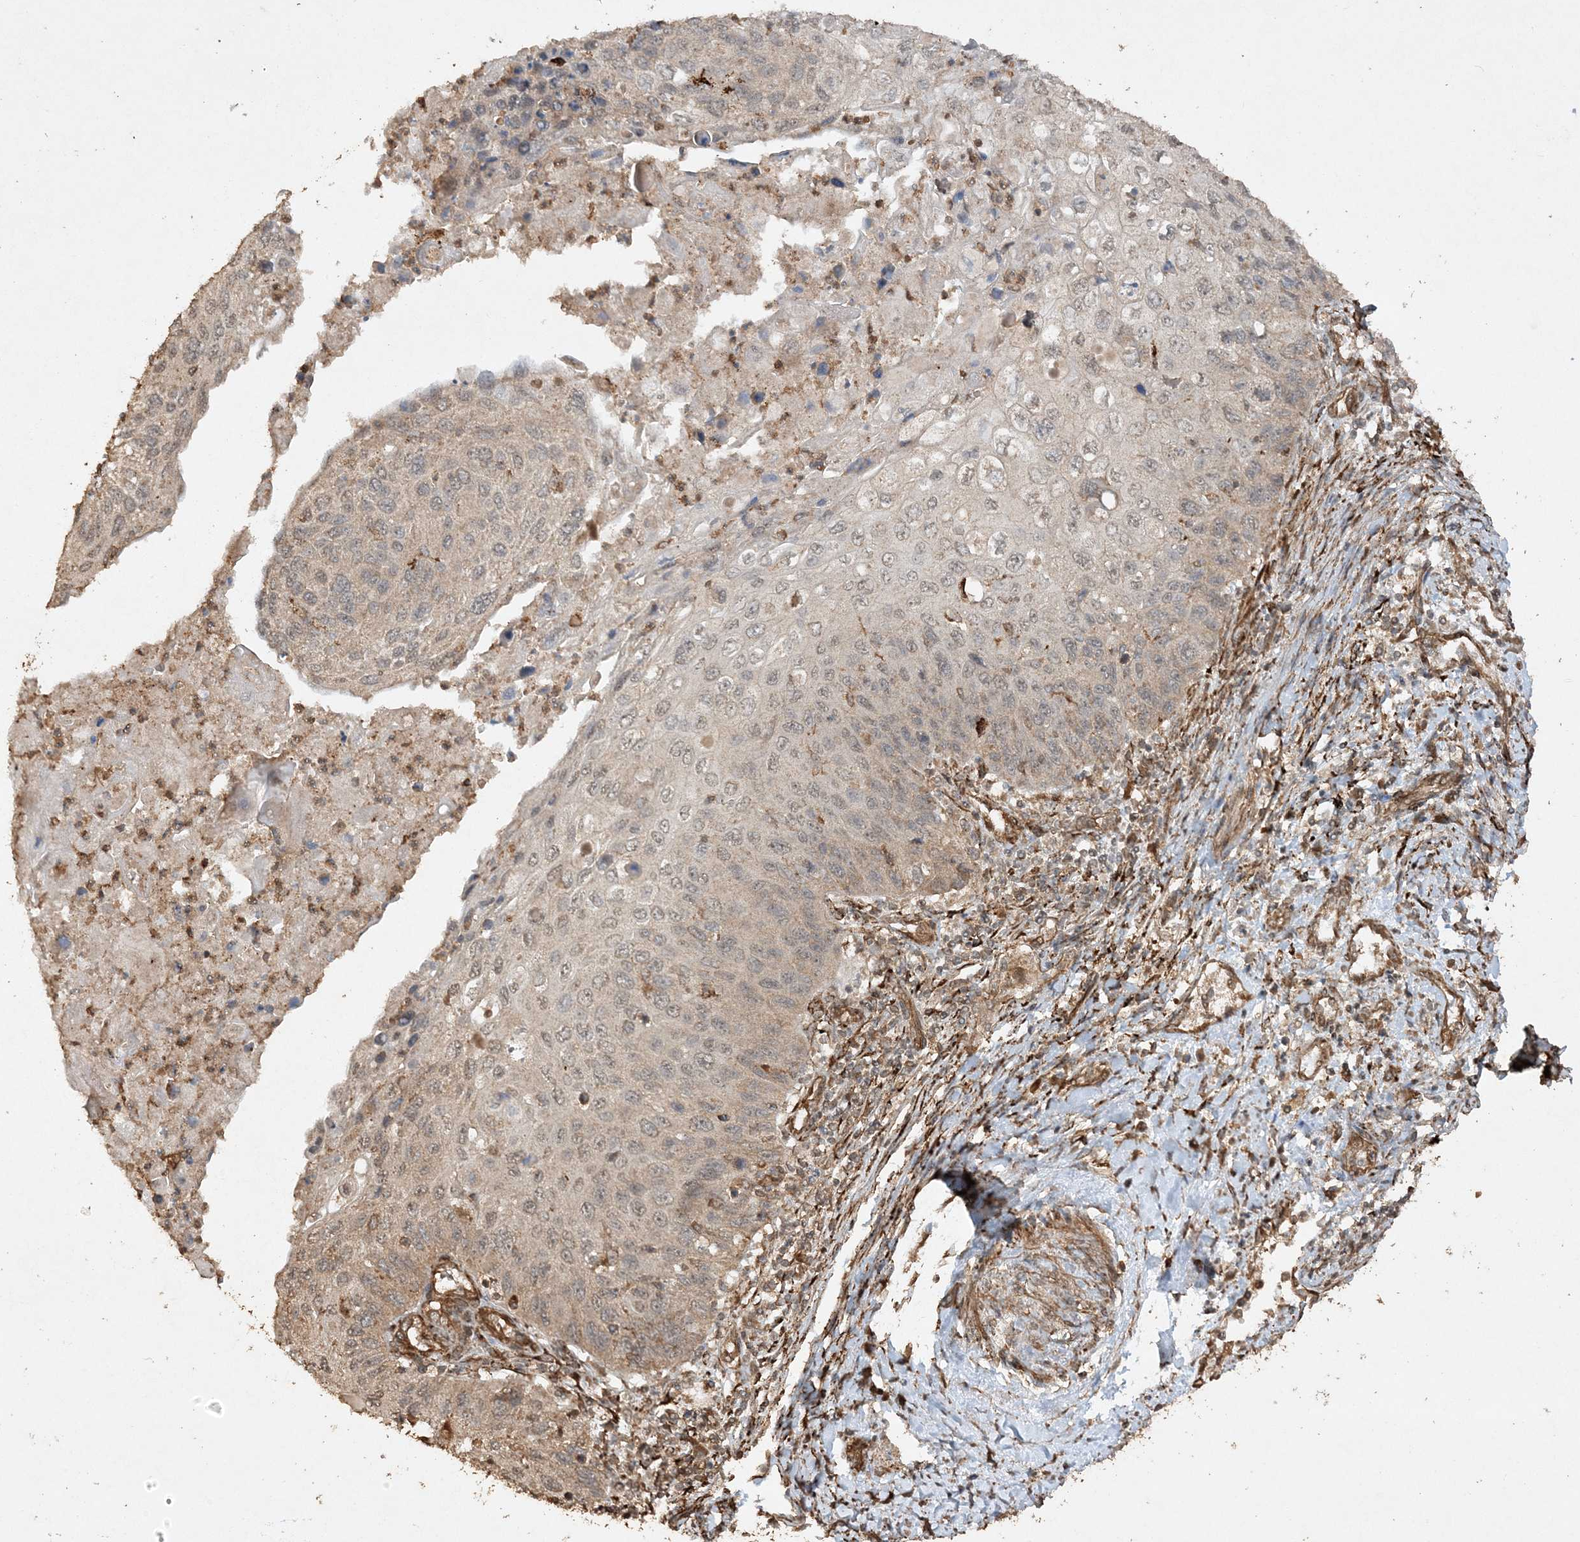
{"staining": {"intensity": "weak", "quantity": "25%-75%", "location": "cytoplasmic/membranous,nuclear"}, "tissue": "cervical cancer", "cell_type": "Tumor cells", "image_type": "cancer", "snomed": [{"axis": "morphology", "description": "Squamous cell carcinoma, NOS"}, {"axis": "topography", "description": "Cervix"}], "caption": "Cervical cancer (squamous cell carcinoma) stained for a protein (brown) shows weak cytoplasmic/membranous and nuclear positive staining in about 25%-75% of tumor cells.", "gene": "AVPI1", "patient": {"sex": "female", "age": 70}}